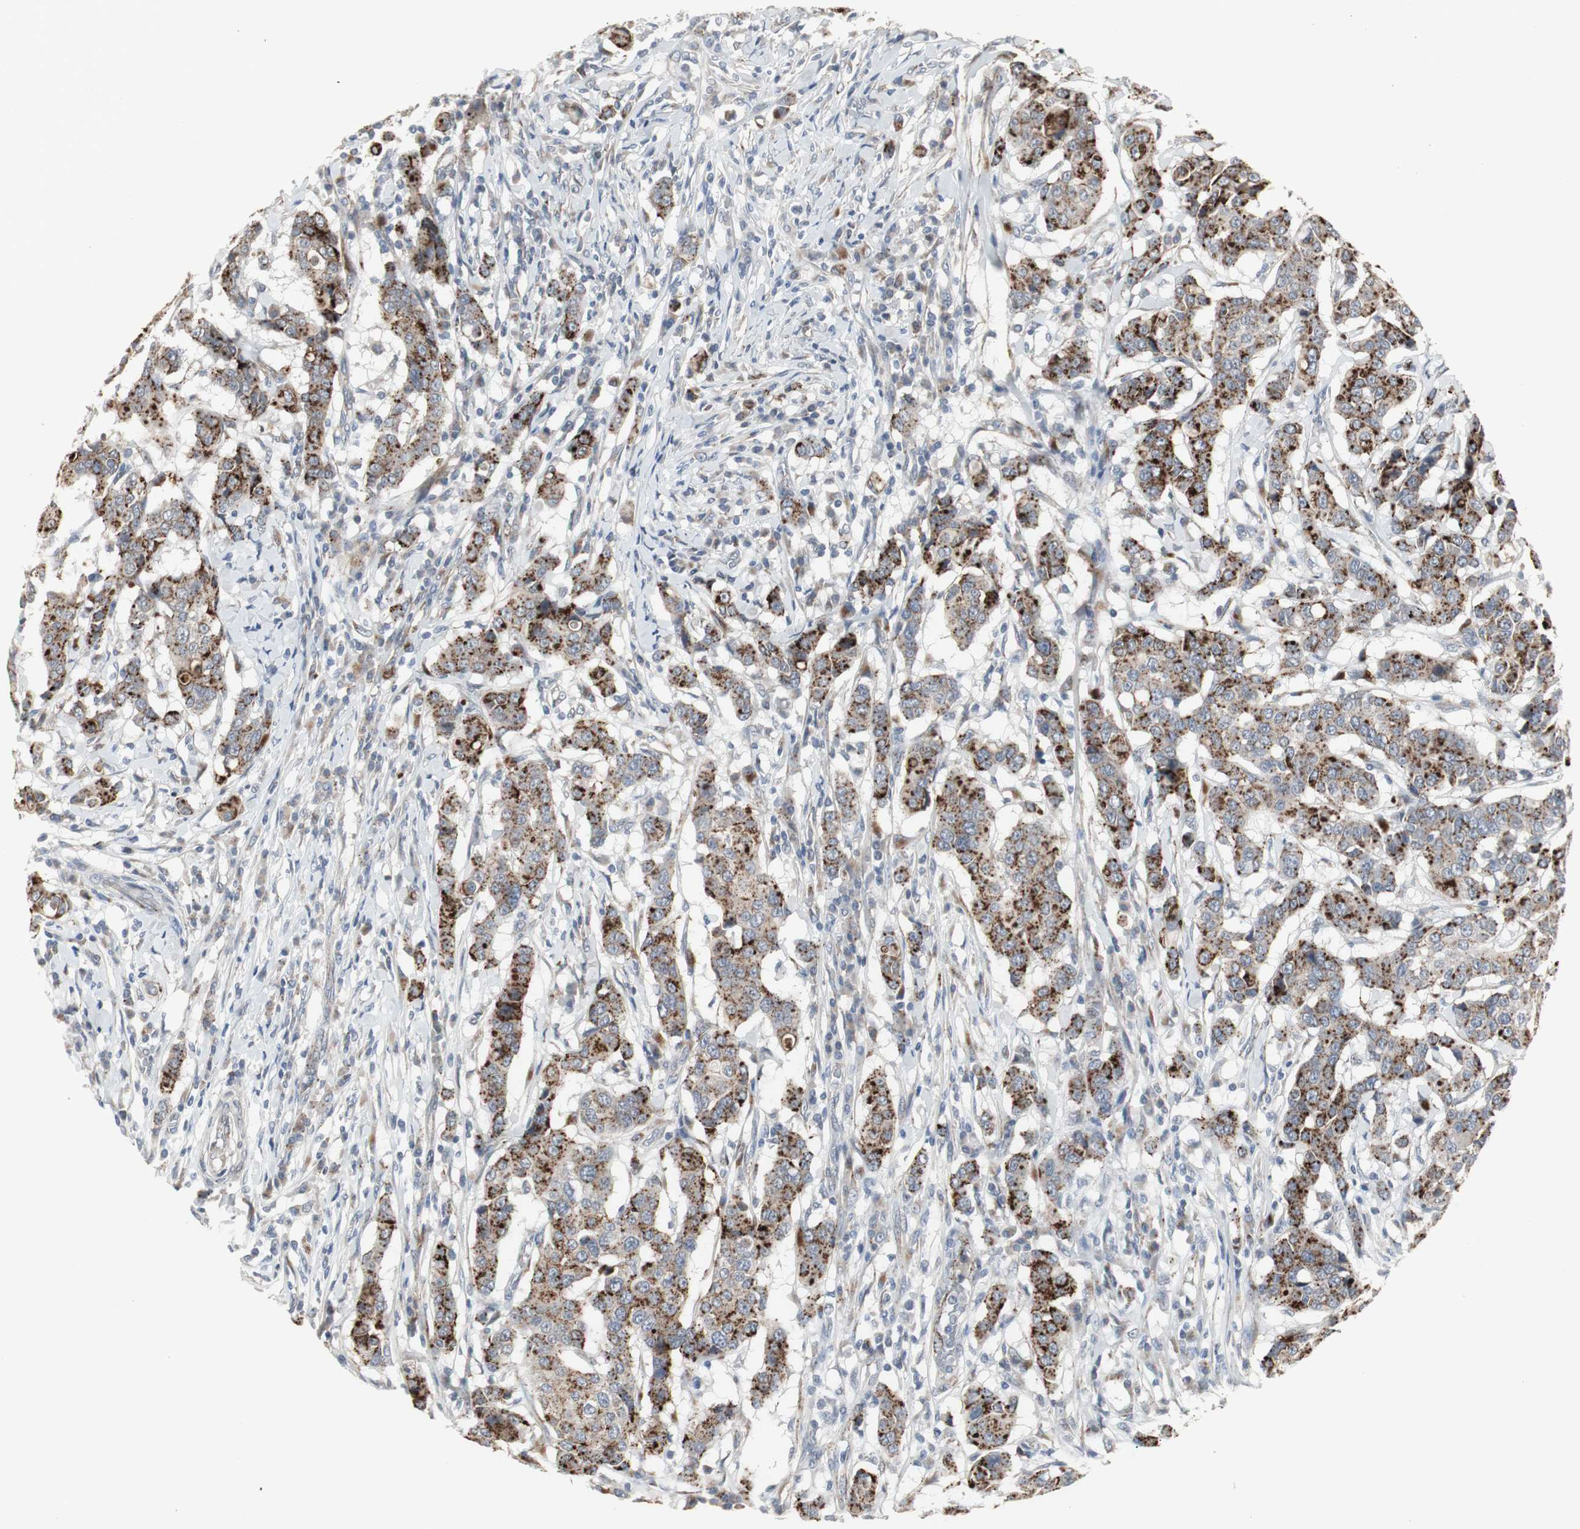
{"staining": {"intensity": "strong", "quantity": ">75%", "location": "cytoplasmic/membranous"}, "tissue": "breast cancer", "cell_type": "Tumor cells", "image_type": "cancer", "snomed": [{"axis": "morphology", "description": "Duct carcinoma"}, {"axis": "topography", "description": "Breast"}], "caption": "Breast infiltrating ductal carcinoma stained with IHC displays strong cytoplasmic/membranous expression in about >75% of tumor cells. The protein of interest is shown in brown color, while the nuclei are stained blue.", "gene": "GBA1", "patient": {"sex": "female", "age": 27}}